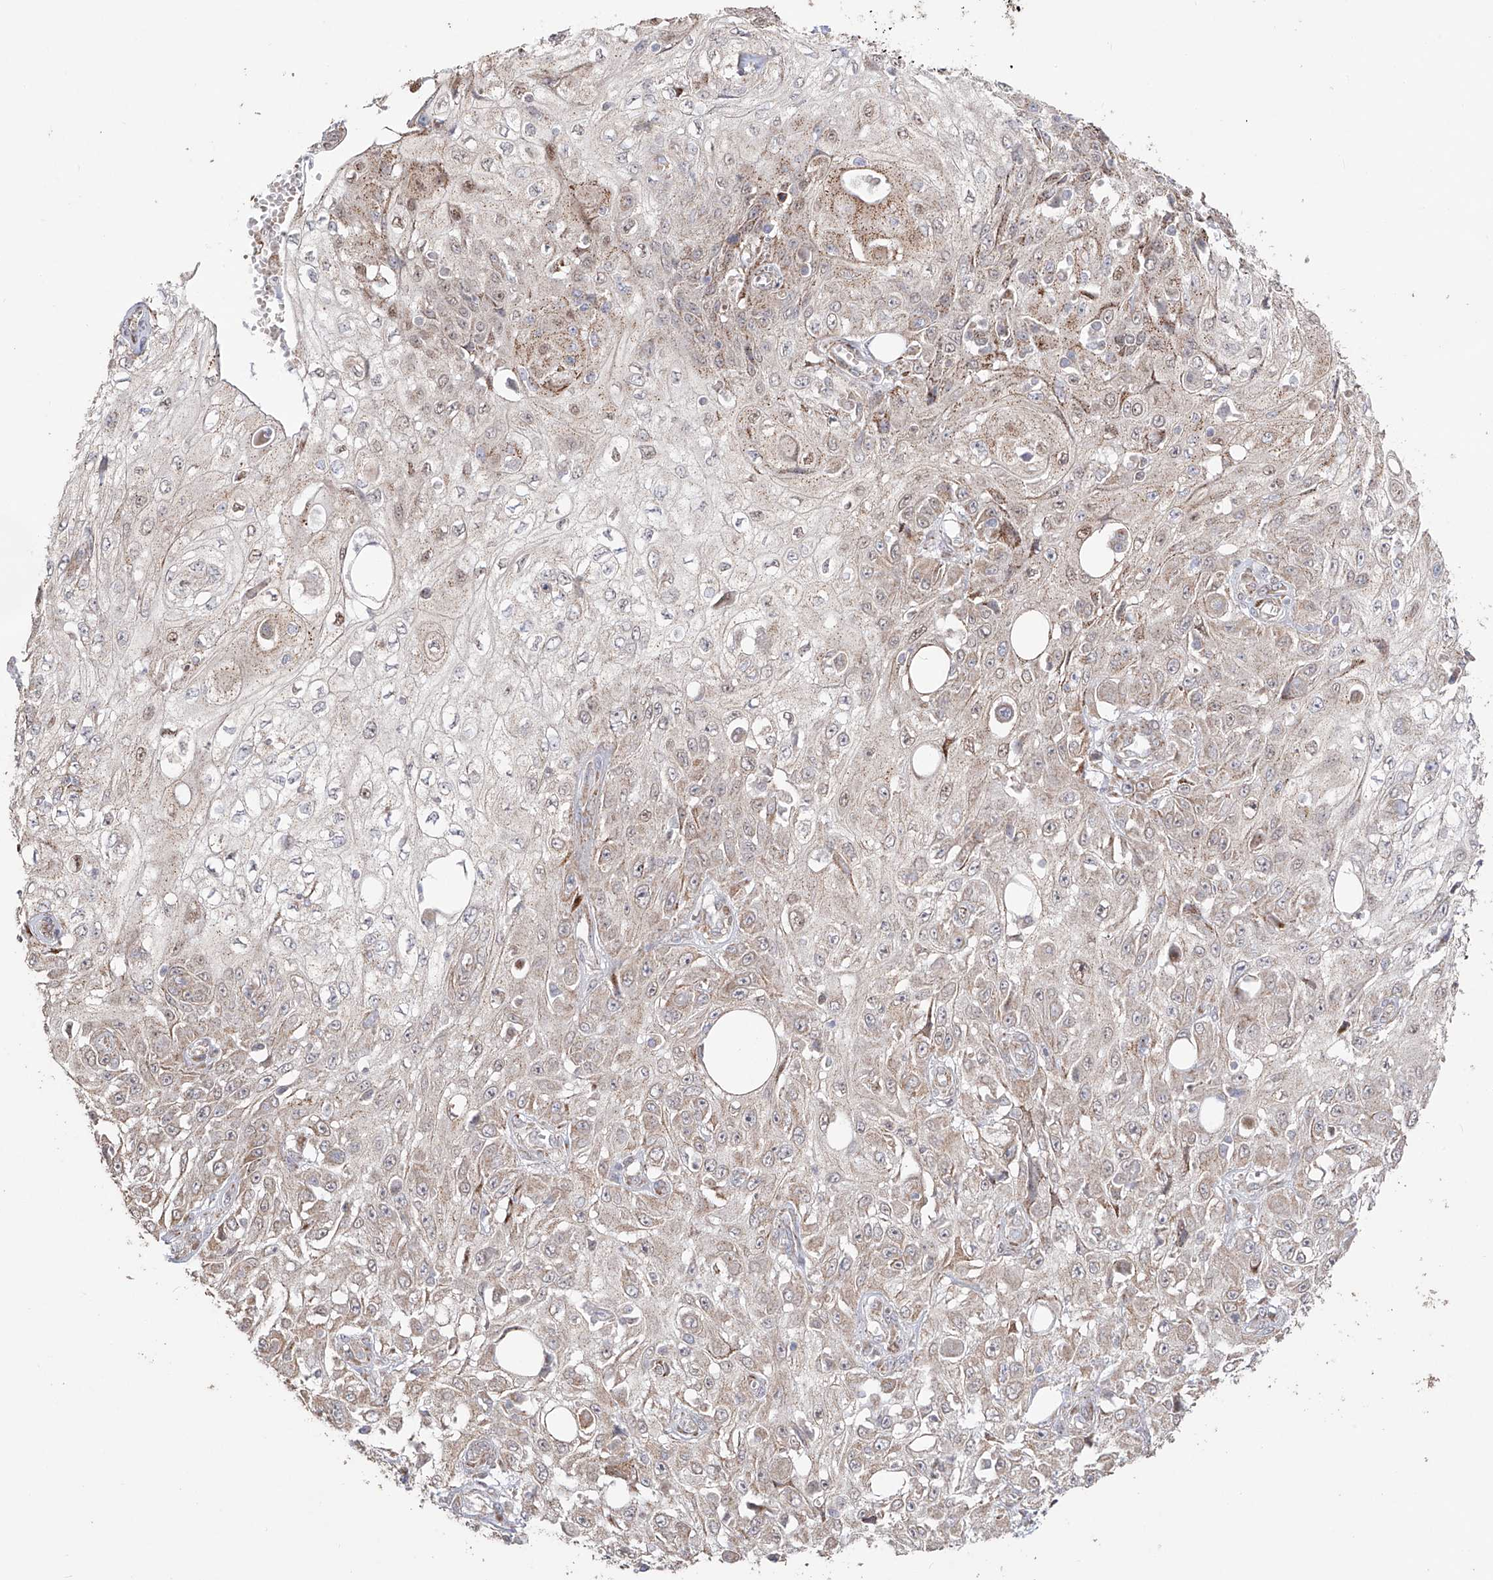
{"staining": {"intensity": "weak", "quantity": "25%-75%", "location": "cytoplasmic/membranous"}, "tissue": "skin cancer", "cell_type": "Tumor cells", "image_type": "cancer", "snomed": [{"axis": "morphology", "description": "Squamous cell carcinoma, NOS"}, {"axis": "morphology", "description": "Squamous cell carcinoma, metastatic, NOS"}, {"axis": "topography", "description": "Skin"}, {"axis": "topography", "description": "Lymph node"}], "caption": "Approximately 25%-75% of tumor cells in human skin cancer demonstrate weak cytoplasmic/membranous protein positivity as visualized by brown immunohistochemical staining.", "gene": "YKT6", "patient": {"sex": "male", "age": 75}}